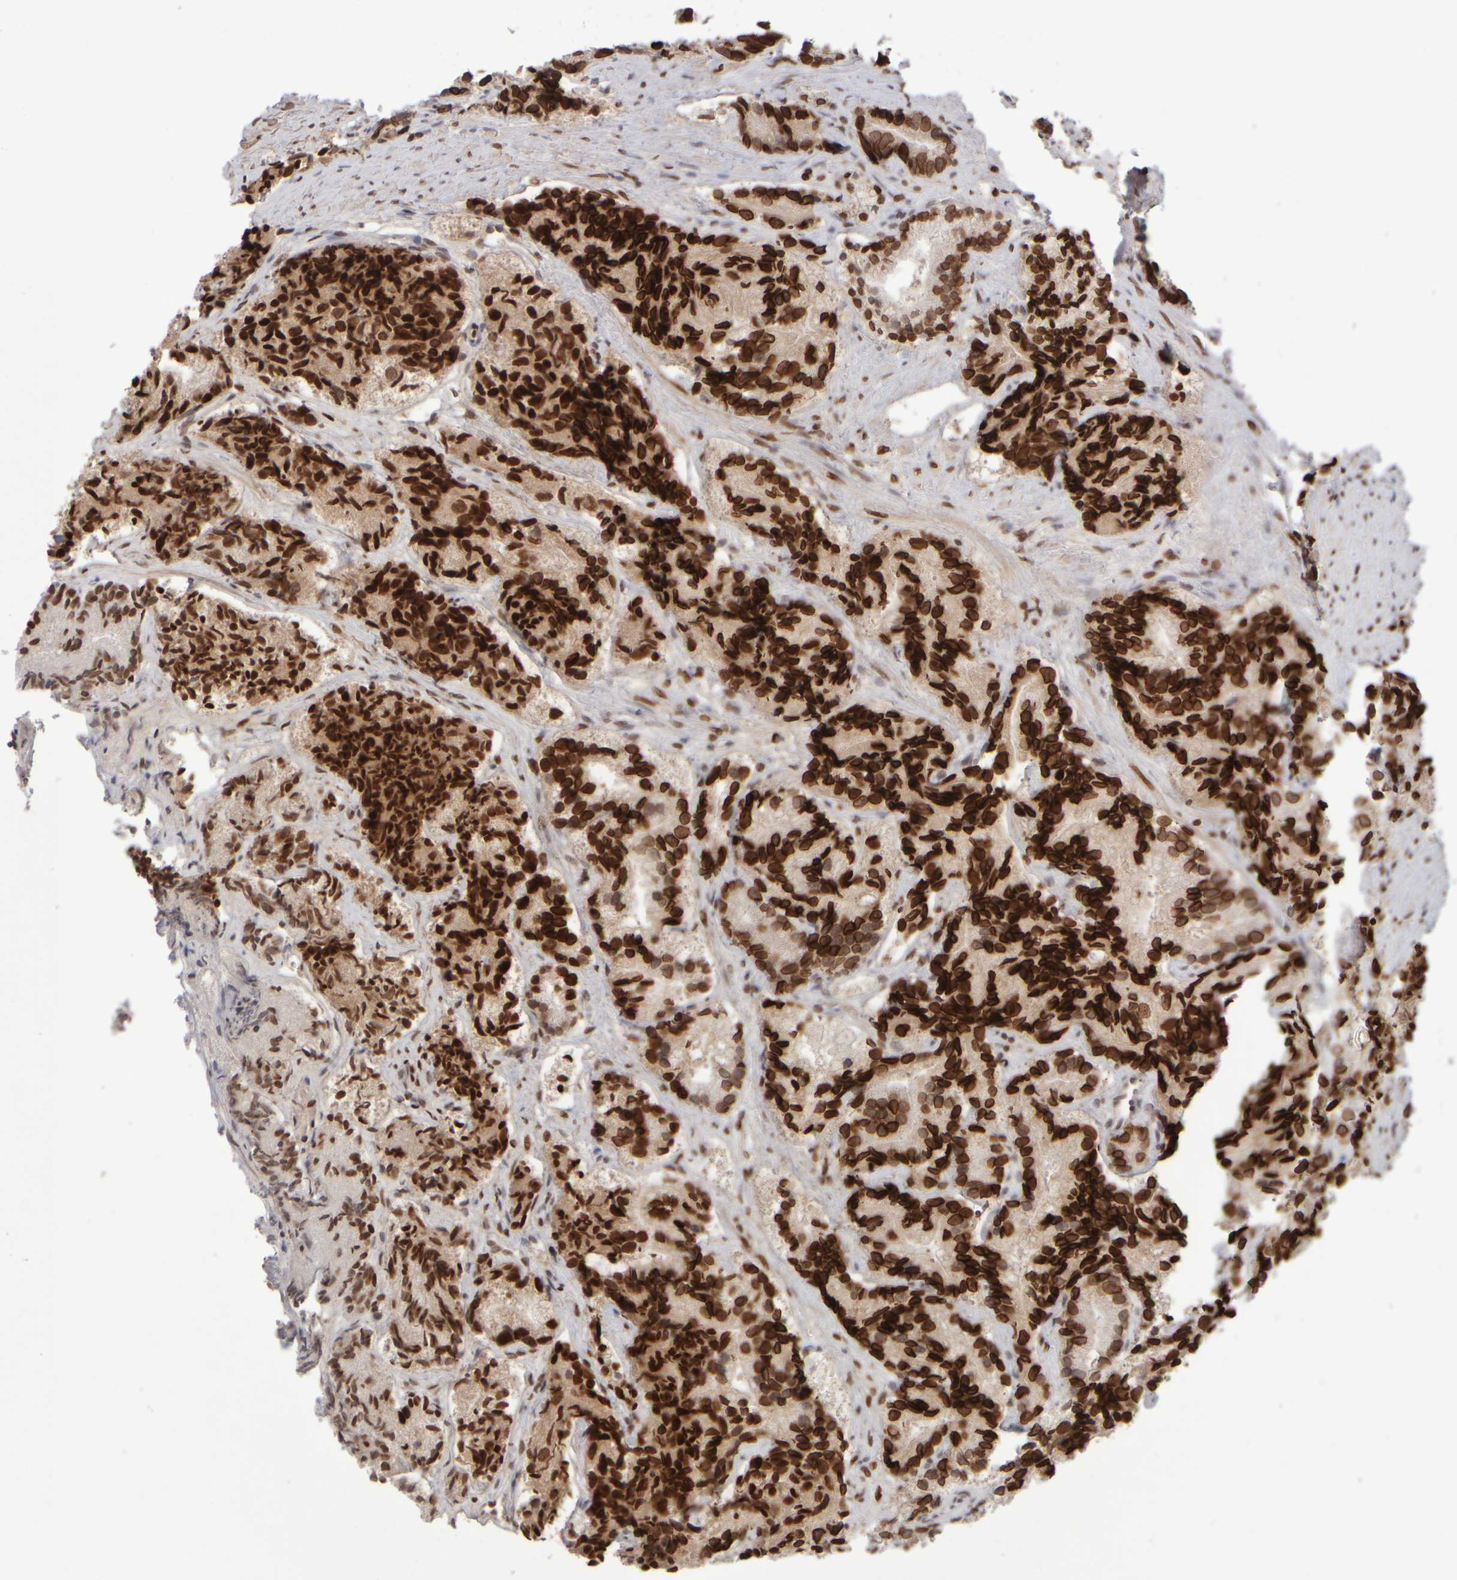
{"staining": {"intensity": "strong", "quantity": ">75%", "location": "cytoplasmic/membranous,nuclear"}, "tissue": "prostate cancer", "cell_type": "Tumor cells", "image_type": "cancer", "snomed": [{"axis": "morphology", "description": "Adenocarcinoma, Low grade"}, {"axis": "topography", "description": "Prostate"}], "caption": "Human prostate cancer stained for a protein (brown) shows strong cytoplasmic/membranous and nuclear positive positivity in about >75% of tumor cells.", "gene": "ZC3HC1", "patient": {"sex": "male", "age": 89}}